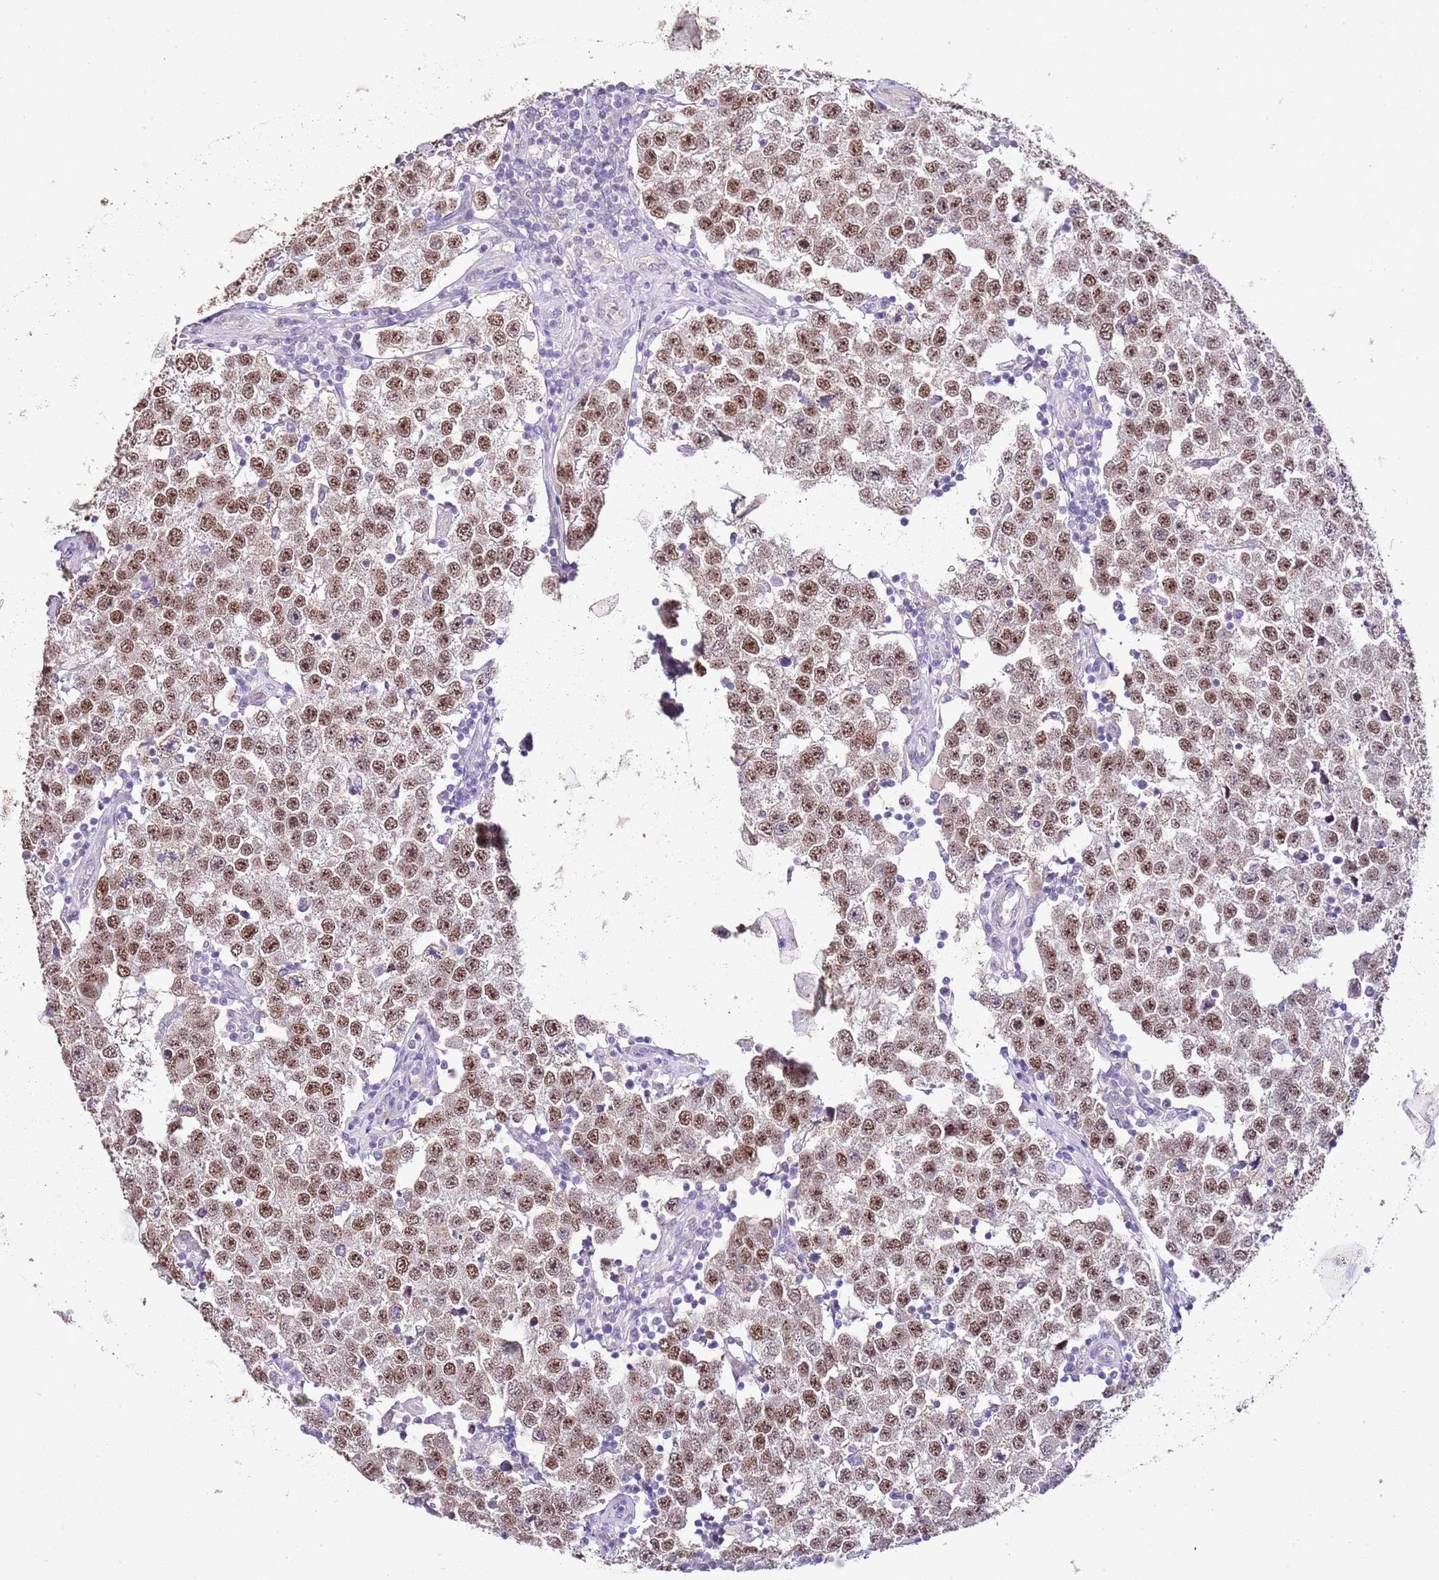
{"staining": {"intensity": "moderate", "quantity": ">75%", "location": "nuclear"}, "tissue": "testis cancer", "cell_type": "Tumor cells", "image_type": "cancer", "snomed": [{"axis": "morphology", "description": "Seminoma, NOS"}, {"axis": "topography", "description": "Testis"}], "caption": "Human seminoma (testis) stained with a brown dye reveals moderate nuclear positive expression in about >75% of tumor cells.", "gene": "IZUMO4", "patient": {"sex": "male", "age": 34}}